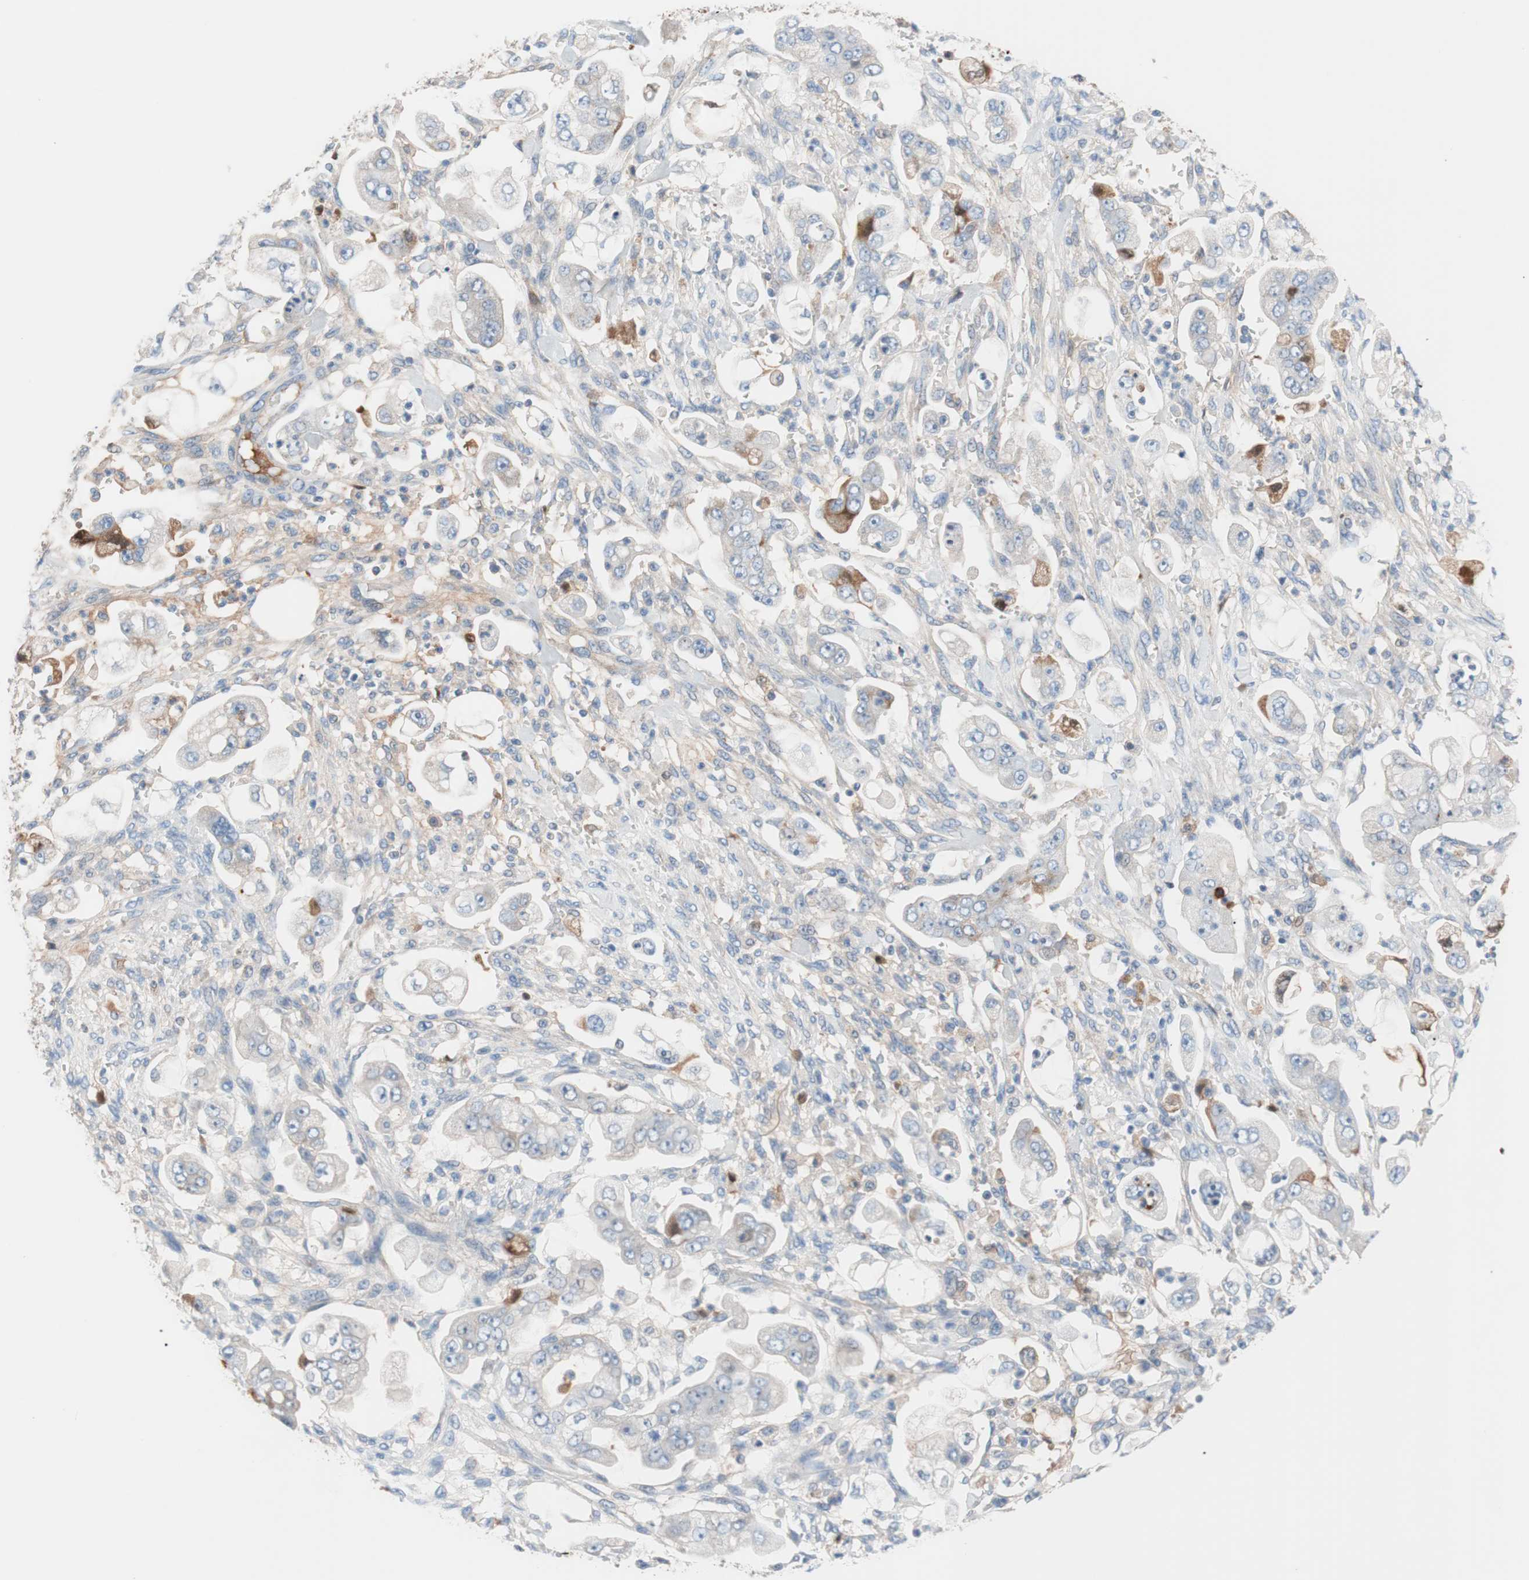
{"staining": {"intensity": "moderate", "quantity": "<25%", "location": "cytoplasmic/membranous"}, "tissue": "stomach cancer", "cell_type": "Tumor cells", "image_type": "cancer", "snomed": [{"axis": "morphology", "description": "Adenocarcinoma, NOS"}, {"axis": "topography", "description": "Stomach"}], "caption": "This is a micrograph of IHC staining of stomach cancer, which shows moderate staining in the cytoplasmic/membranous of tumor cells.", "gene": "RBP4", "patient": {"sex": "male", "age": 62}}